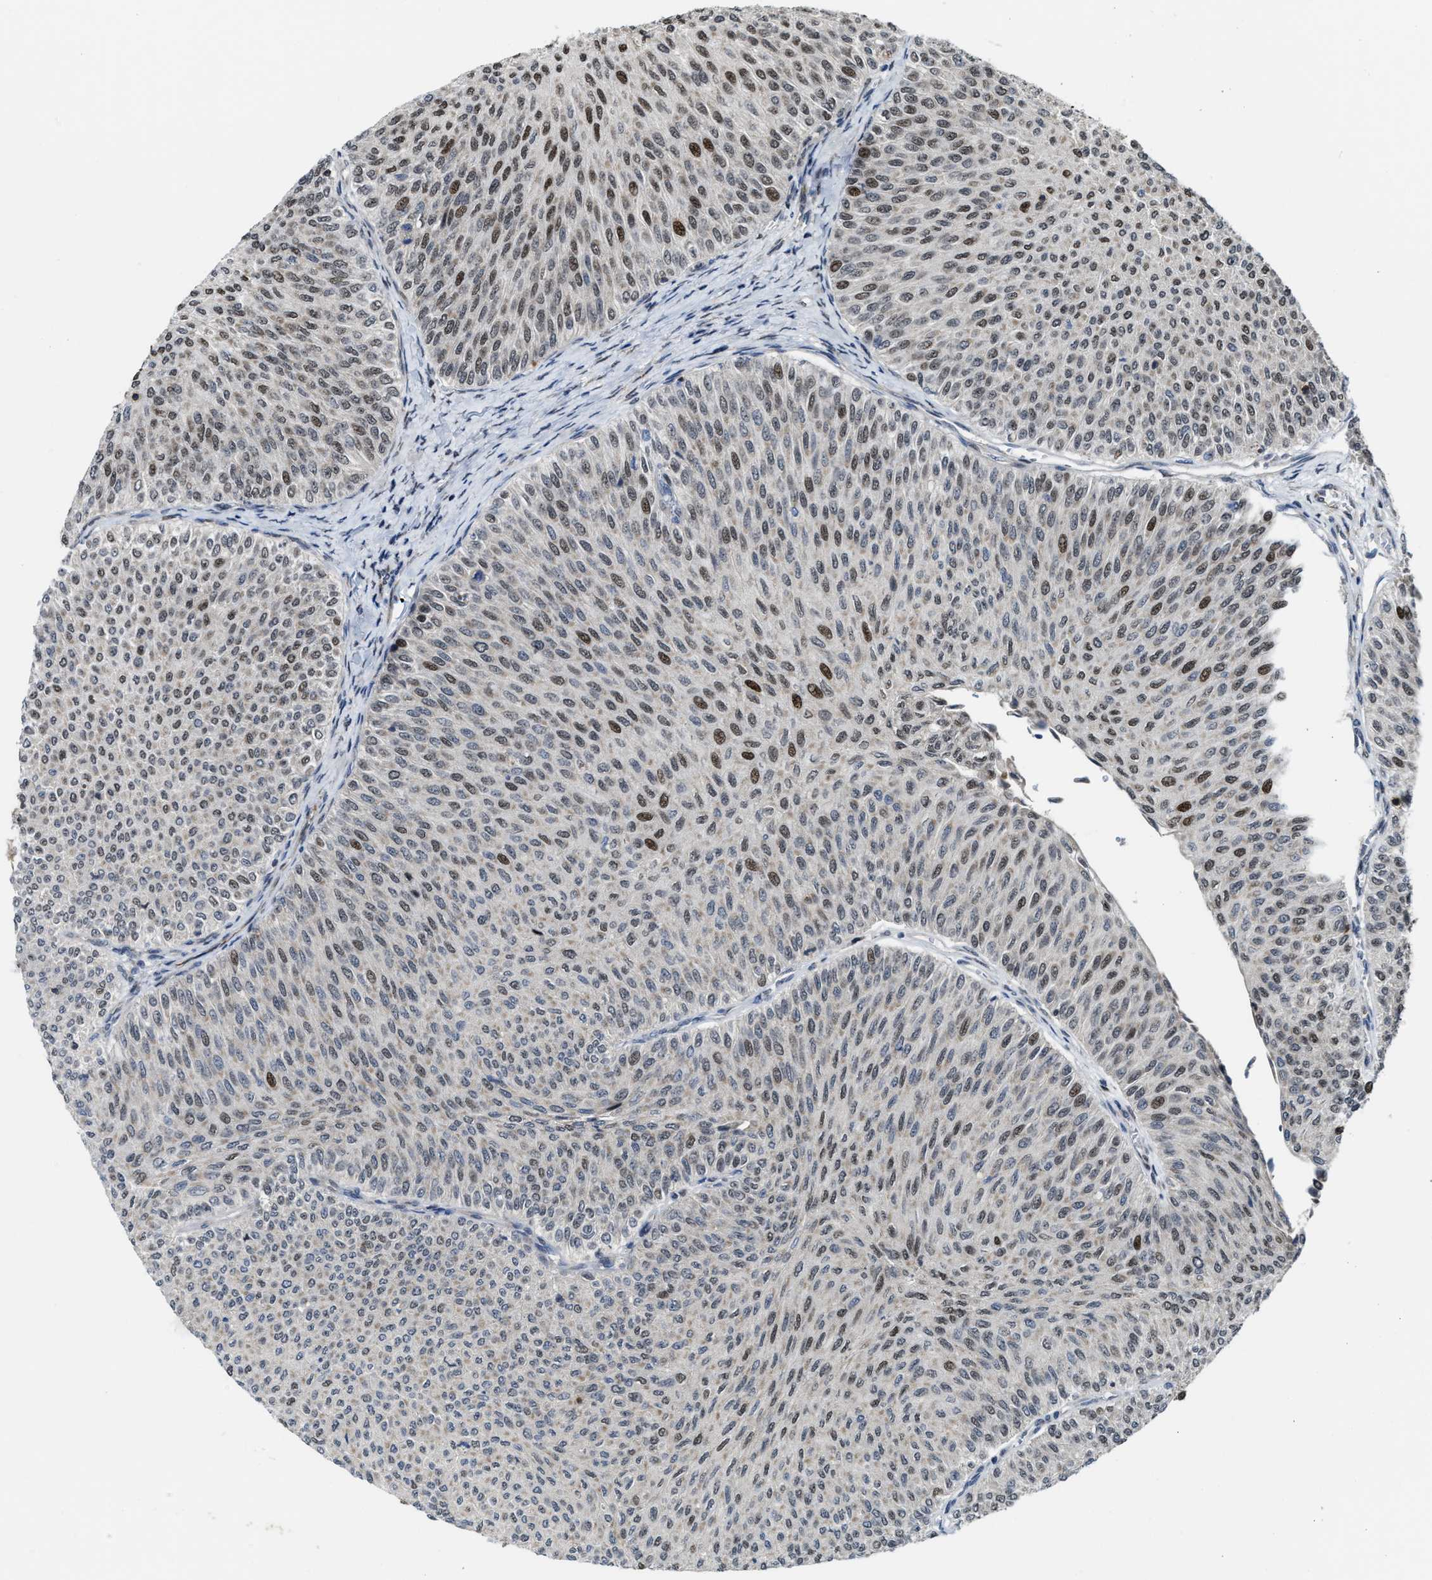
{"staining": {"intensity": "moderate", "quantity": "25%-75%", "location": "nuclear"}, "tissue": "urothelial cancer", "cell_type": "Tumor cells", "image_type": "cancer", "snomed": [{"axis": "morphology", "description": "Urothelial carcinoma, Low grade"}, {"axis": "topography", "description": "Urinary bladder"}], "caption": "A histopathology image of human low-grade urothelial carcinoma stained for a protein demonstrates moderate nuclear brown staining in tumor cells.", "gene": "ZNF250", "patient": {"sex": "male", "age": 78}}